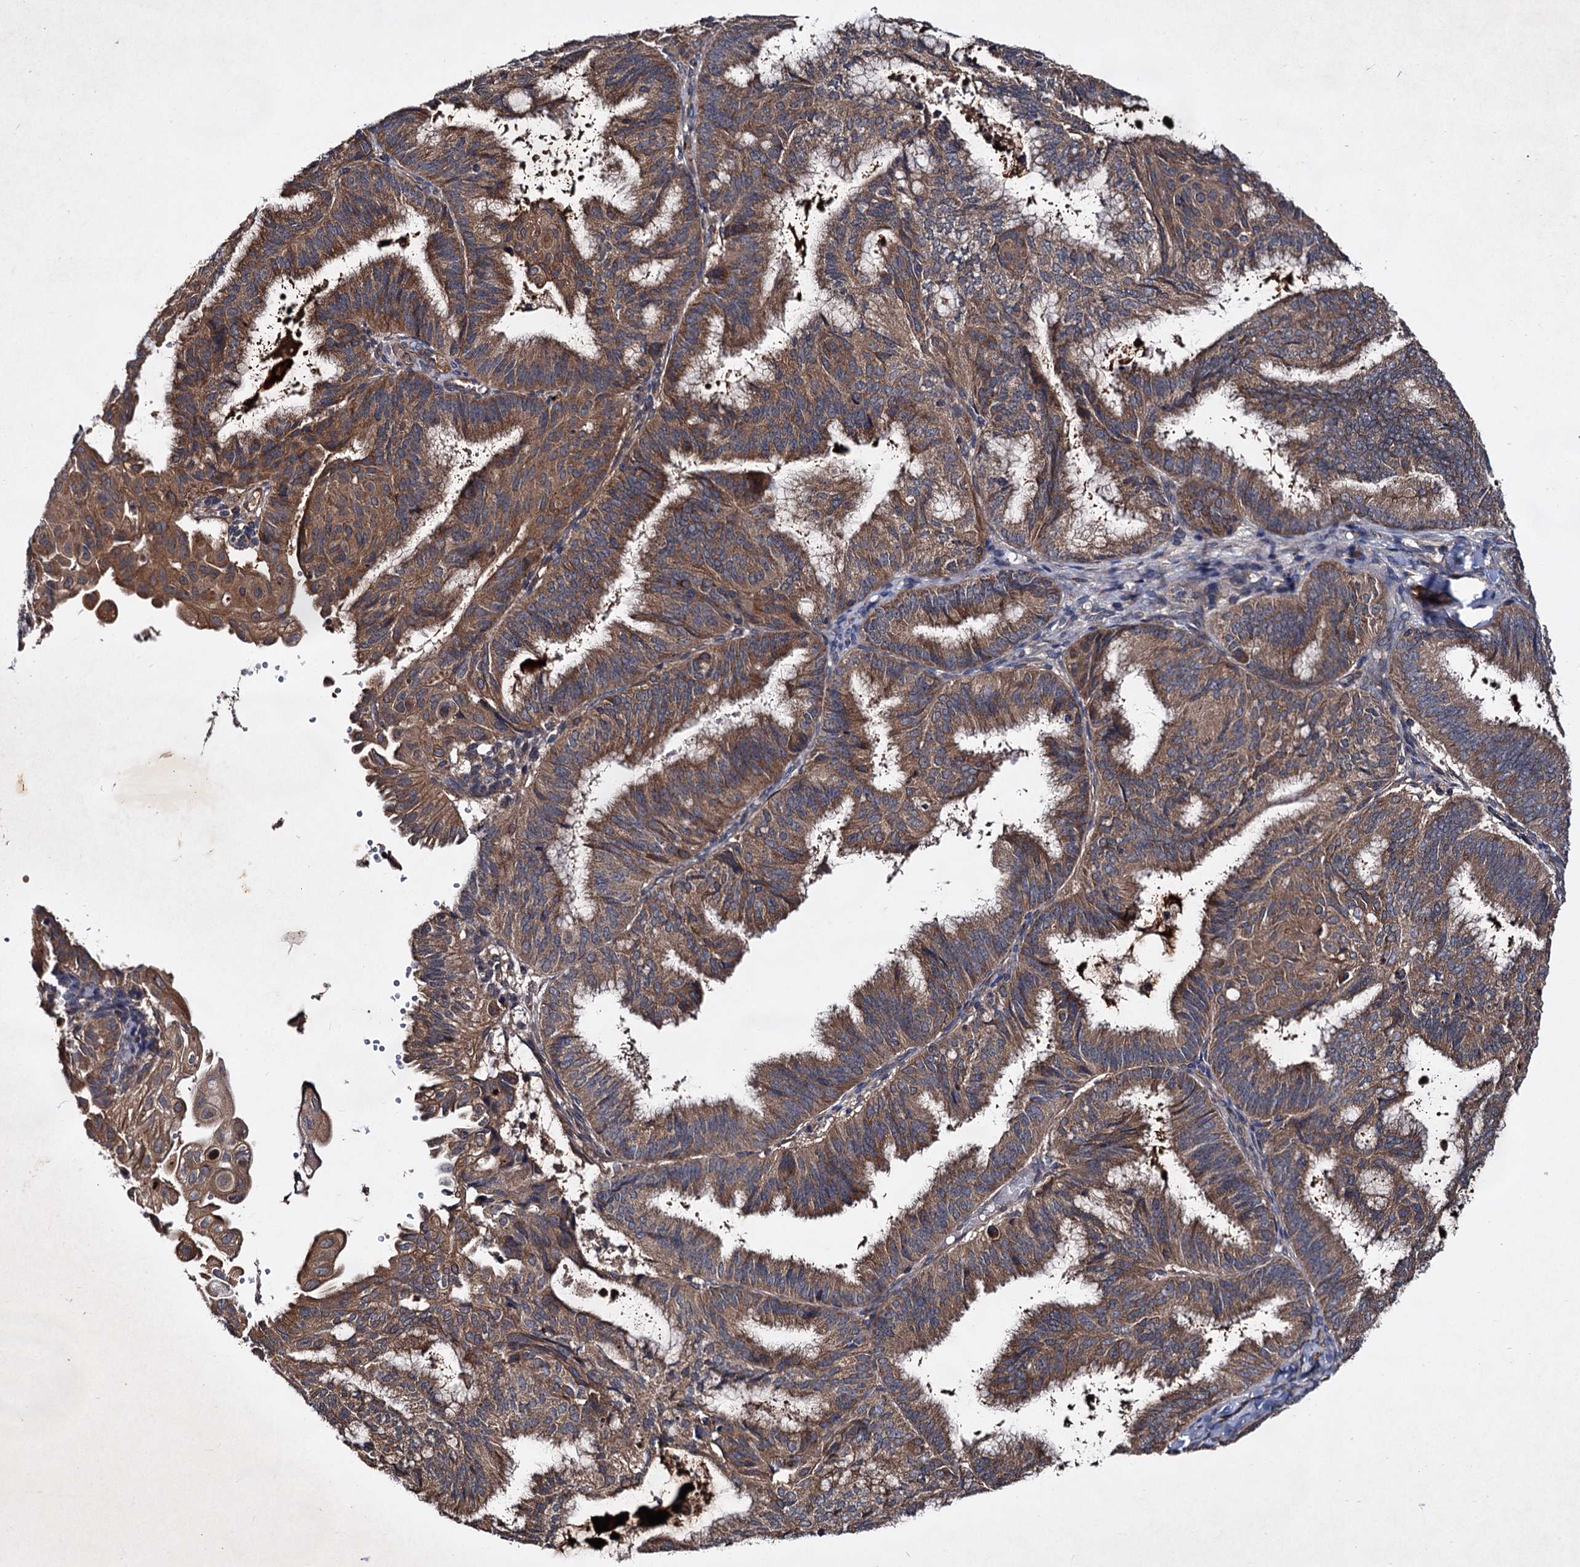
{"staining": {"intensity": "moderate", "quantity": ">75%", "location": "cytoplasmic/membranous"}, "tissue": "endometrial cancer", "cell_type": "Tumor cells", "image_type": "cancer", "snomed": [{"axis": "morphology", "description": "Adenocarcinoma, NOS"}, {"axis": "topography", "description": "Endometrium"}], "caption": "Endometrial adenocarcinoma was stained to show a protein in brown. There is medium levels of moderate cytoplasmic/membranous staining in about >75% of tumor cells.", "gene": "TEX9", "patient": {"sex": "female", "age": 49}}